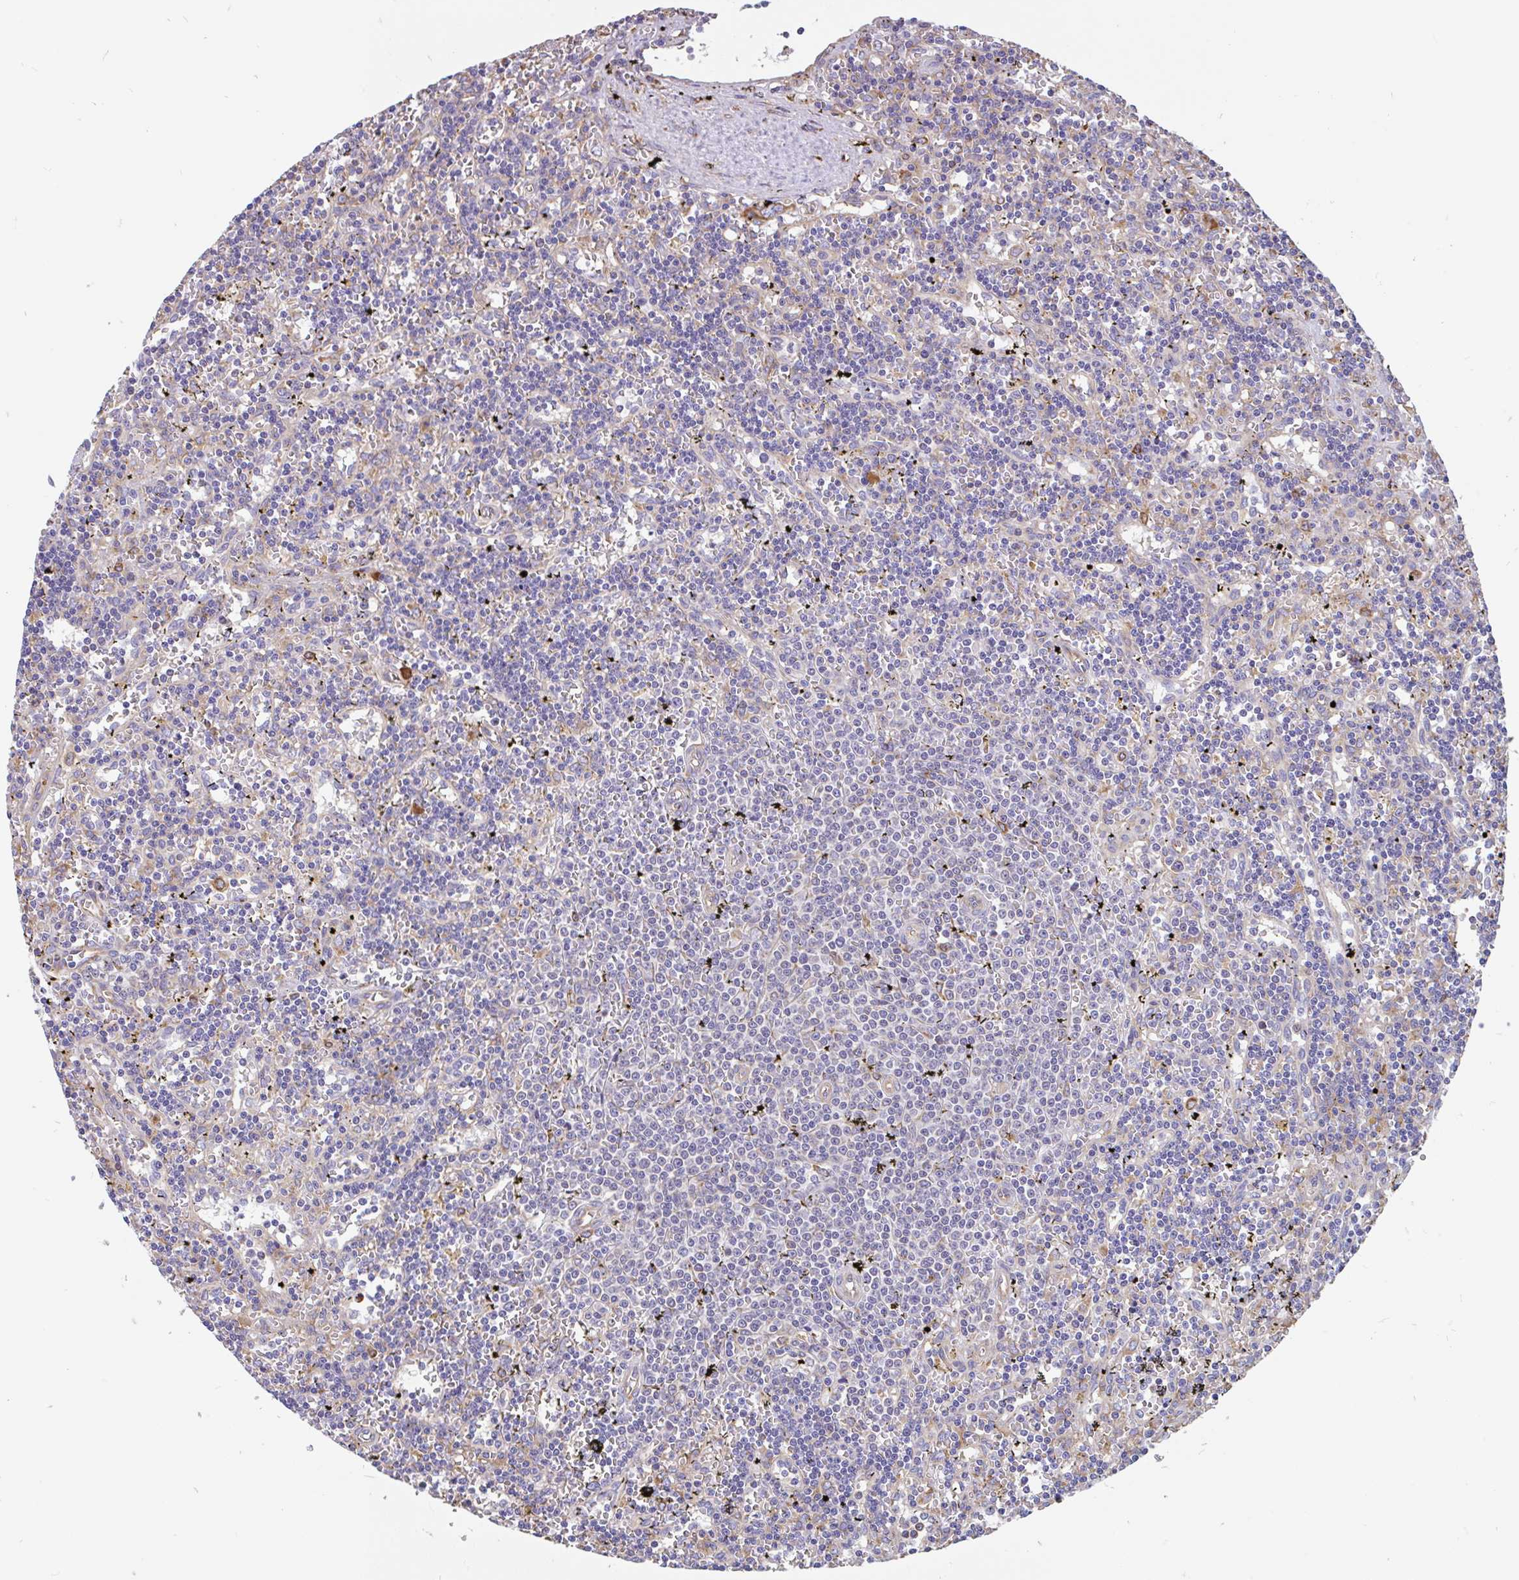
{"staining": {"intensity": "negative", "quantity": "none", "location": "none"}, "tissue": "lymphoma", "cell_type": "Tumor cells", "image_type": "cancer", "snomed": [{"axis": "morphology", "description": "Malignant lymphoma, non-Hodgkin's type, Low grade"}, {"axis": "topography", "description": "Spleen"}], "caption": "Immunohistochemistry (IHC) image of lymphoma stained for a protein (brown), which reveals no staining in tumor cells.", "gene": "EML5", "patient": {"sex": "male", "age": 60}}